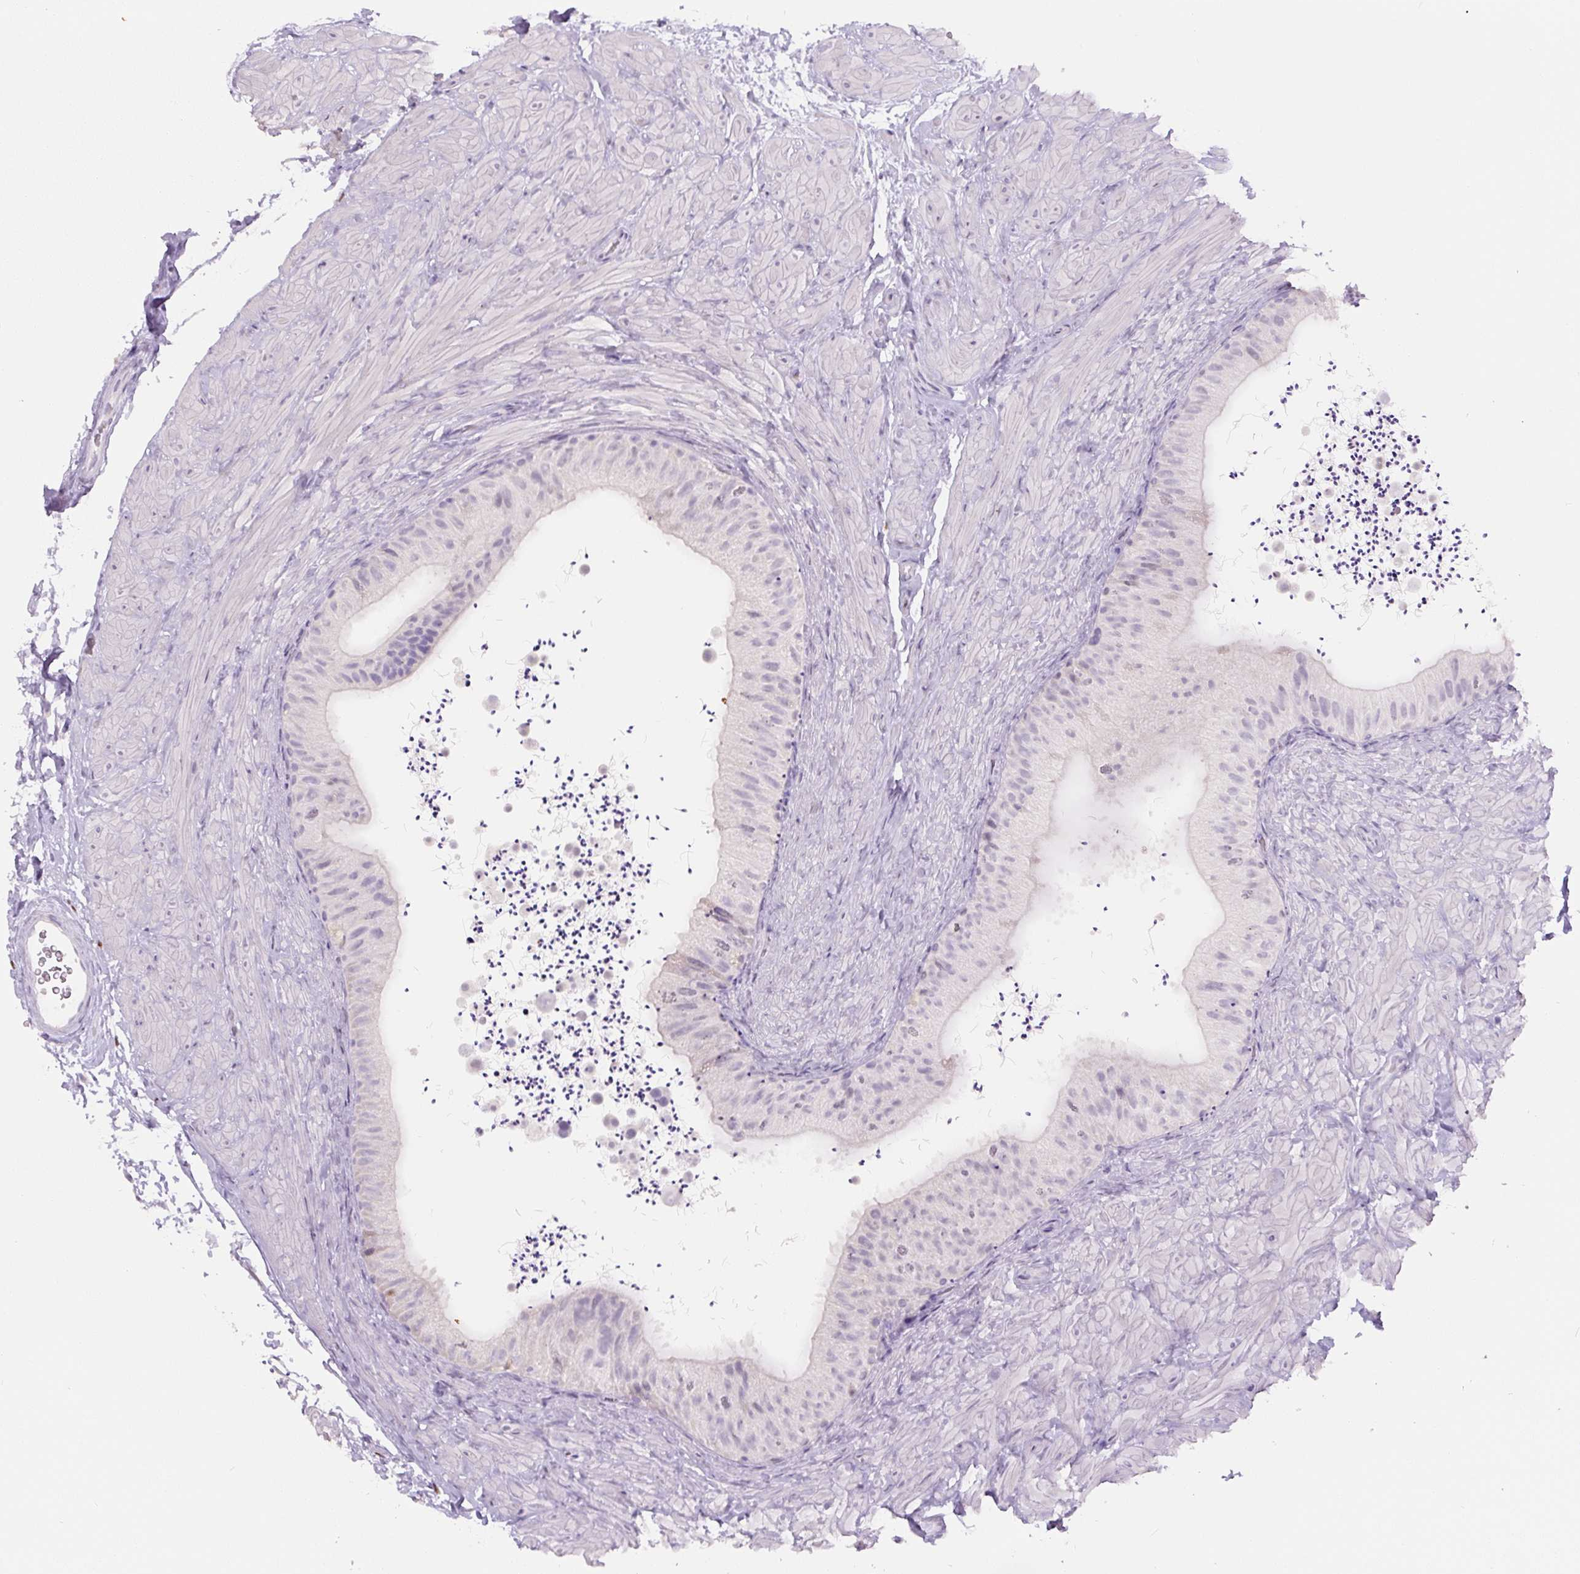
{"staining": {"intensity": "negative", "quantity": "none", "location": "none"}, "tissue": "epididymis", "cell_type": "Glandular cells", "image_type": "normal", "snomed": [{"axis": "morphology", "description": "Normal tissue, NOS"}, {"axis": "topography", "description": "Epididymis"}, {"axis": "topography", "description": "Peripheral nerve tissue"}], "caption": "An IHC image of unremarkable epididymis is shown. There is no staining in glandular cells of epididymis.", "gene": "SIX1", "patient": {"sex": "male", "age": 32}}